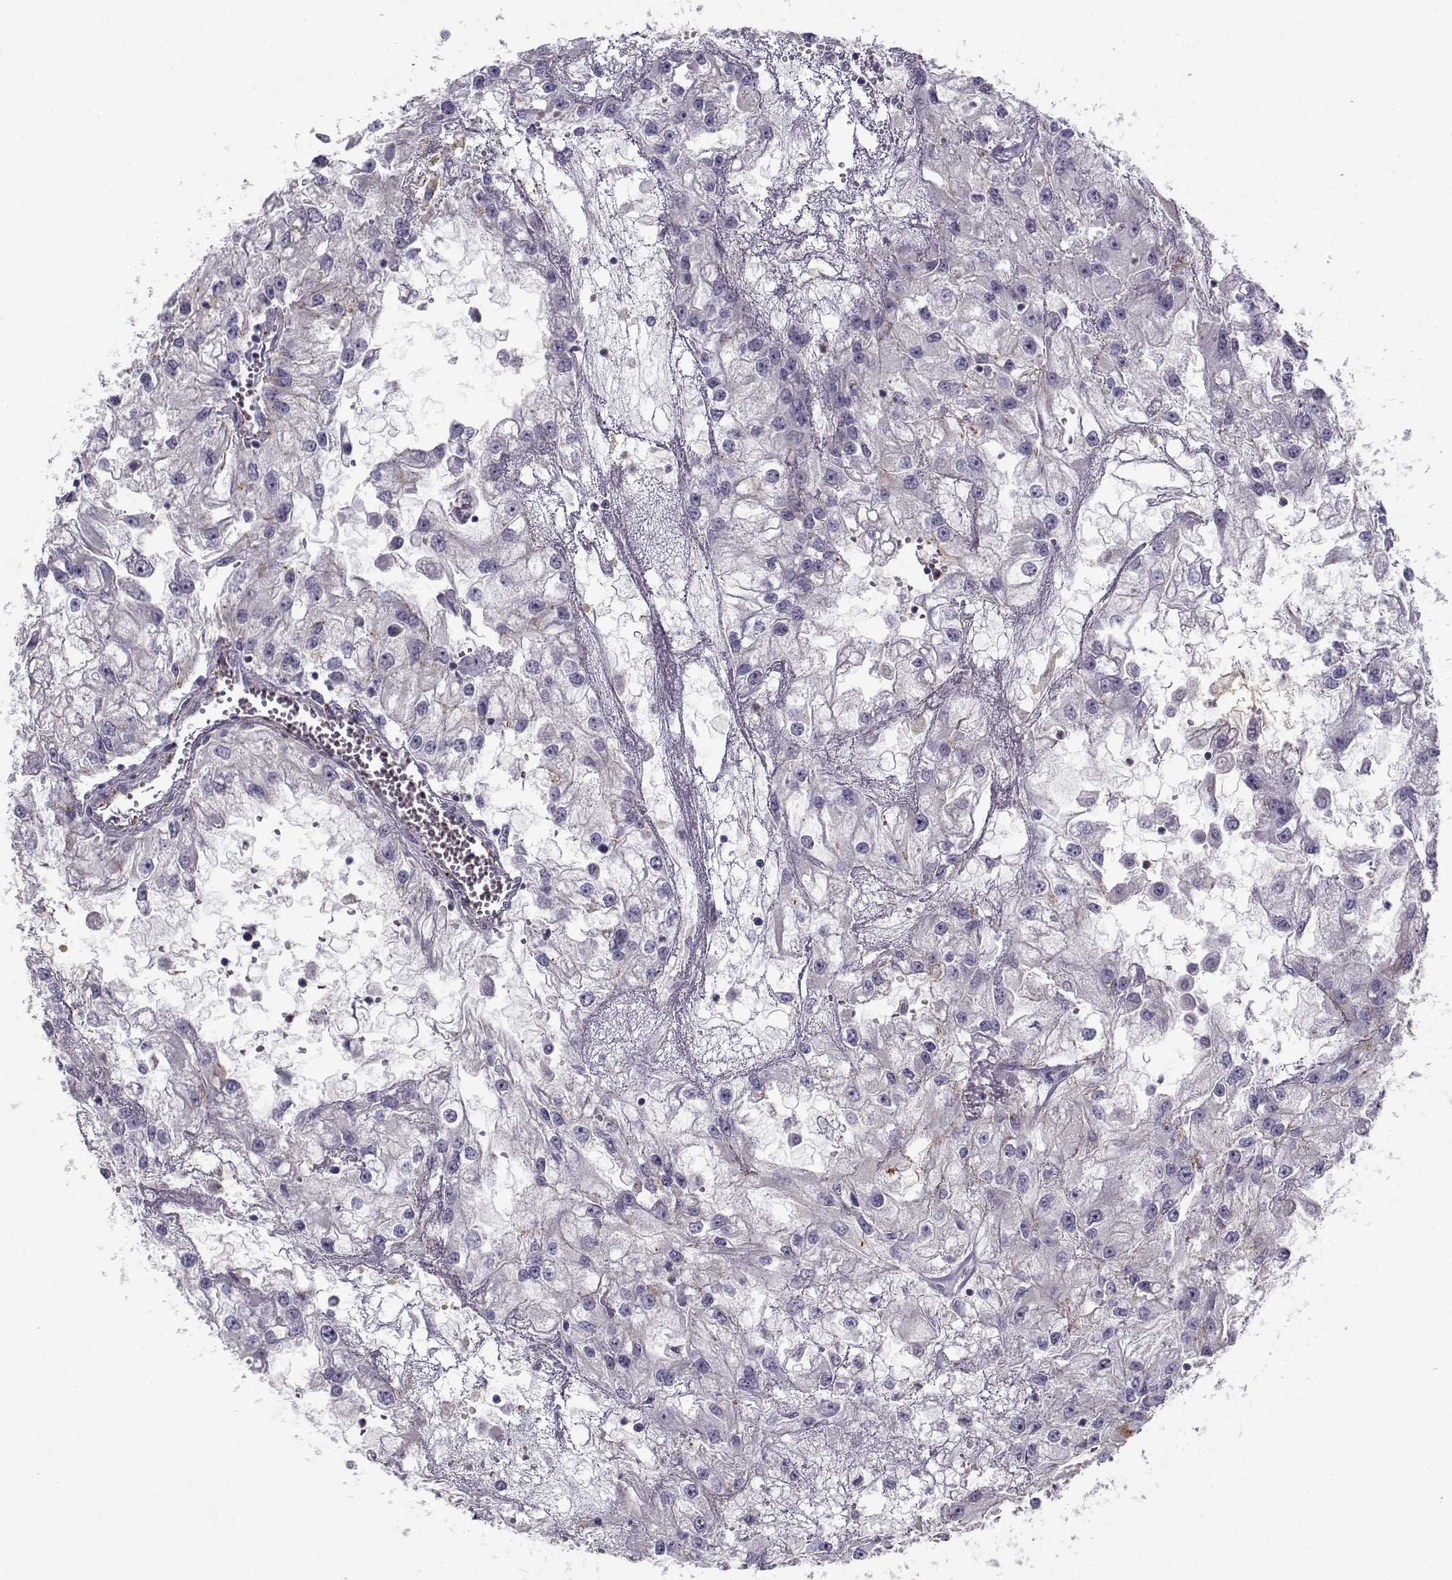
{"staining": {"intensity": "negative", "quantity": "none", "location": "none"}, "tissue": "renal cancer", "cell_type": "Tumor cells", "image_type": "cancer", "snomed": [{"axis": "morphology", "description": "Adenocarcinoma, NOS"}, {"axis": "topography", "description": "Kidney"}], "caption": "A high-resolution micrograph shows immunohistochemistry (IHC) staining of renal cancer, which reveals no significant expression in tumor cells.", "gene": "MYO1A", "patient": {"sex": "male", "age": 59}}